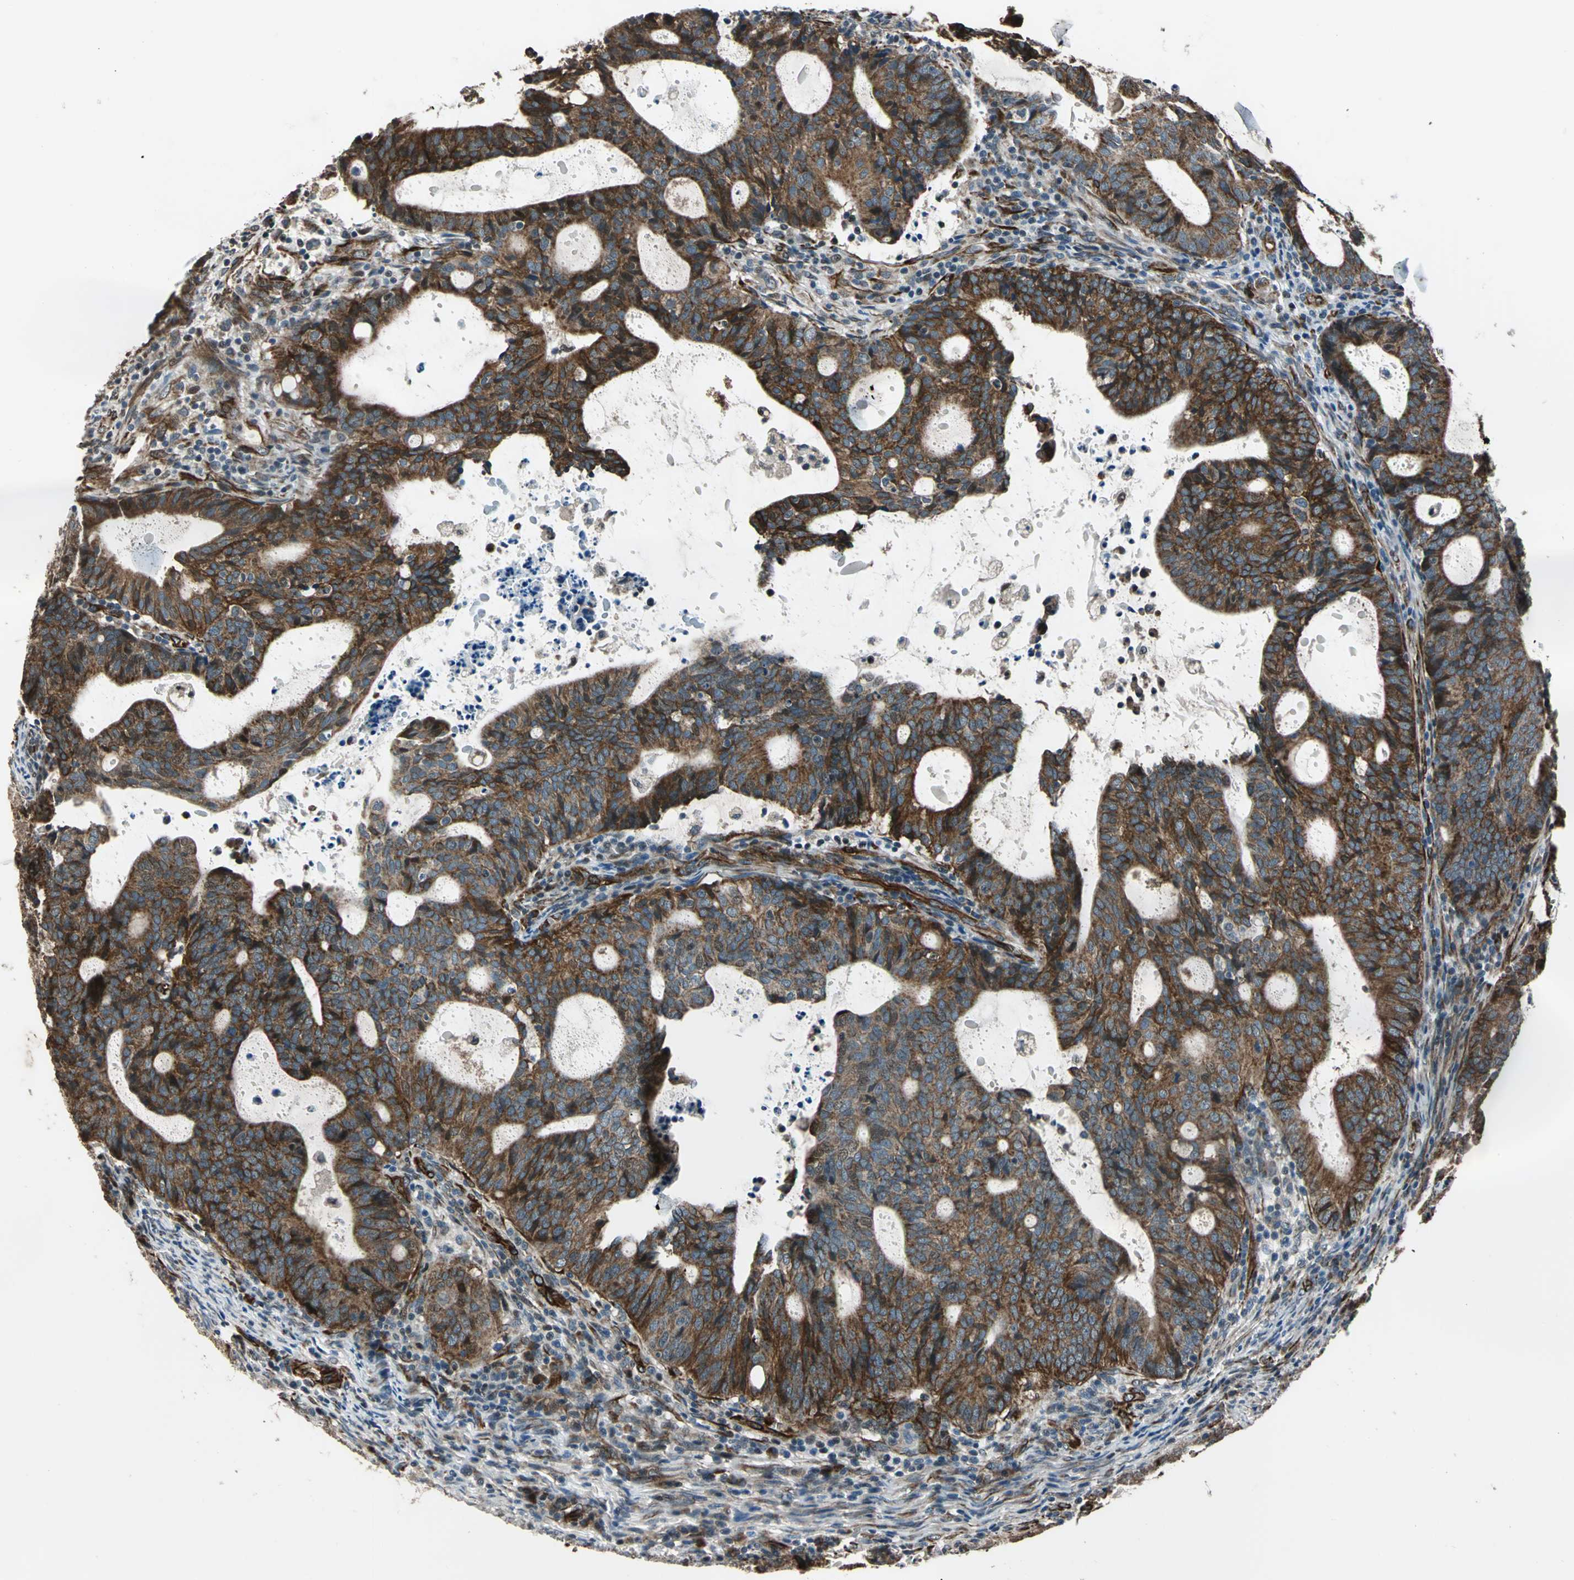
{"staining": {"intensity": "strong", "quantity": ">75%", "location": "cytoplasmic/membranous"}, "tissue": "endometrial cancer", "cell_type": "Tumor cells", "image_type": "cancer", "snomed": [{"axis": "morphology", "description": "Adenocarcinoma, NOS"}, {"axis": "topography", "description": "Uterus"}], "caption": "Protein expression analysis of endometrial cancer displays strong cytoplasmic/membranous expression in approximately >75% of tumor cells.", "gene": "EXD2", "patient": {"sex": "female", "age": 83}}